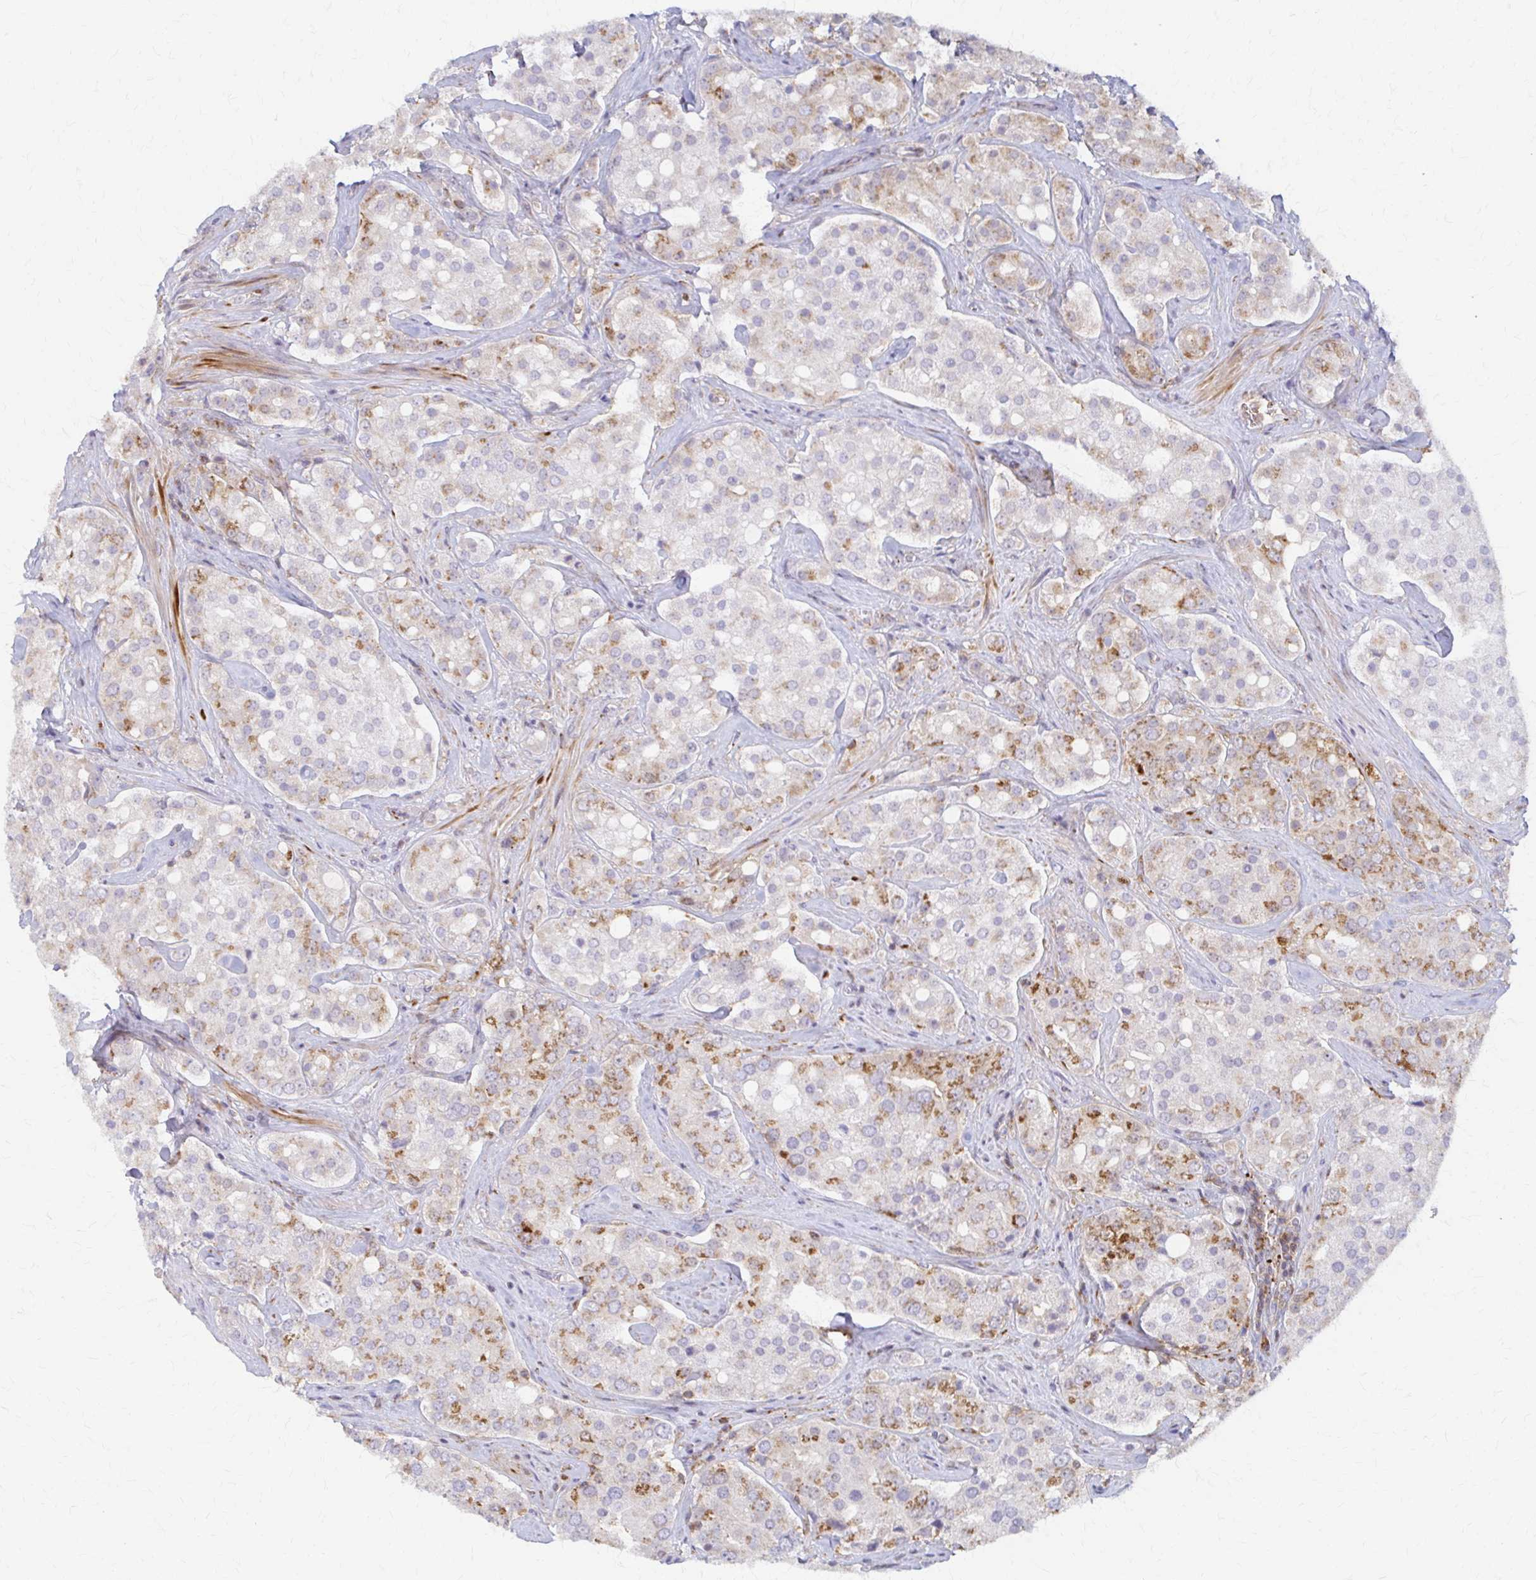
{"staining": {"intensity": "moderate", "quantity": "<25%", "location": "cytoplasmic/membranous"}, "tissue": "prostate cancer", "cell_type": "Tumor cells", "image_type": "cancer", "snomed": [{"axis": "morphology", "description": "Adenocarcinoma, High grade"}, {"axis": "topography", "description": "Prostate"}], "caption": "High-grade adenocarcinoma (prostate) stained for a protein (brown) reveals moderate cytoplasmic/membranous positive positivity in about <25% of tumor cells.", "gene": "ARHGAP35", "patient": {"sex": "male", "age": 67}}